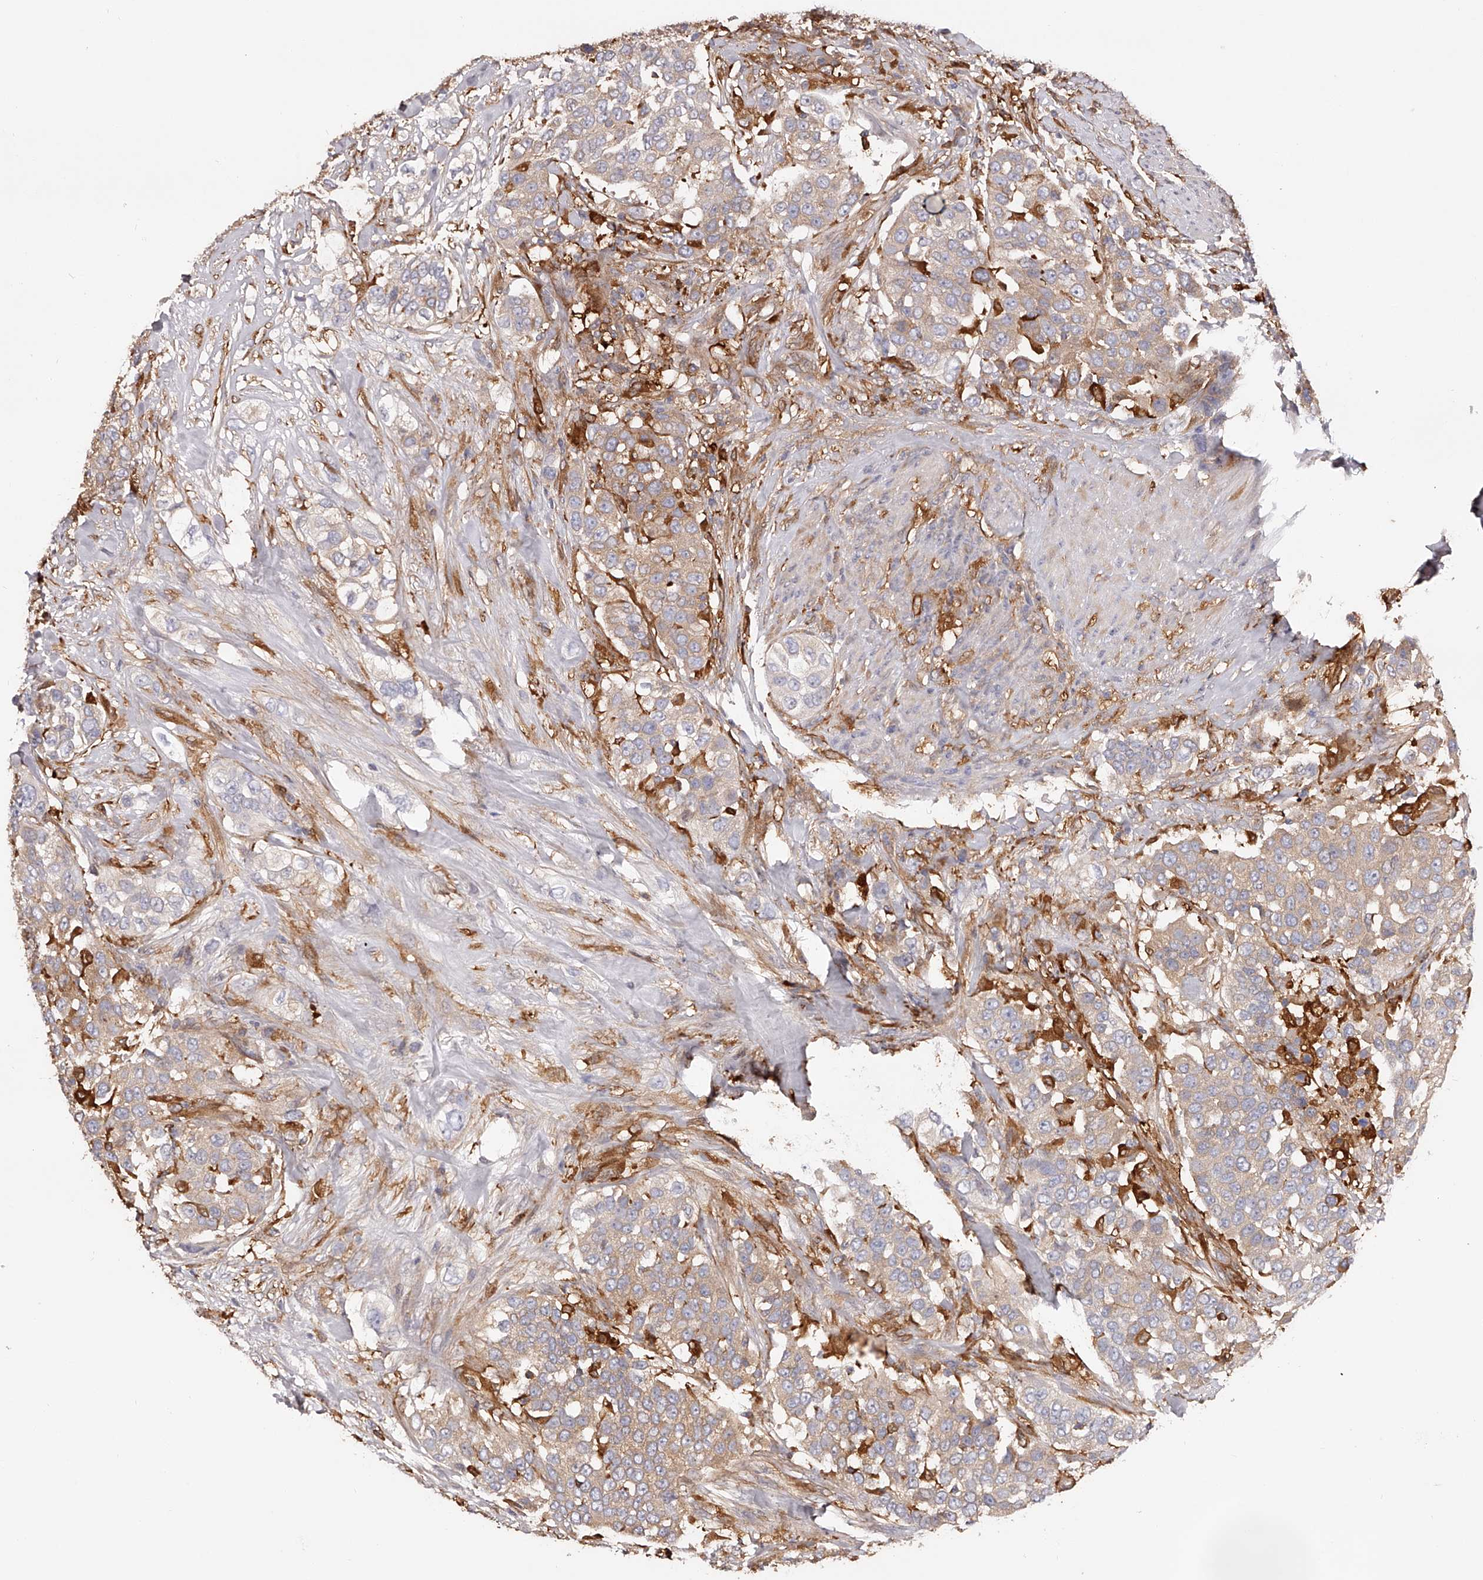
{"staining": {"intensity": "moderate", "quantity": ">75%", "location": "cytoplasmic/membranous"}, "tissue": "urothelial cancer", "cell_type": "Tumor cells", "image_type": "cancer", "snomed": [{"axis": "morphology", "description": "Urothelial carcinoma, High grade"}, {"axis": "topography", "description": "Urinary bladder"}], "caption": "Urothelial carcinoma (high-grade) was stained to show a protein in brown. There is medium levels of moderate cytoplasmic/membranous expression in about >75% of tumor cells. (DAB (3,3'-diaminobenzidine) = brown stain, brightfield microscopy at high magnification).", "gene": "LAP3", "patient": {"sex": "female", "age": 80}}